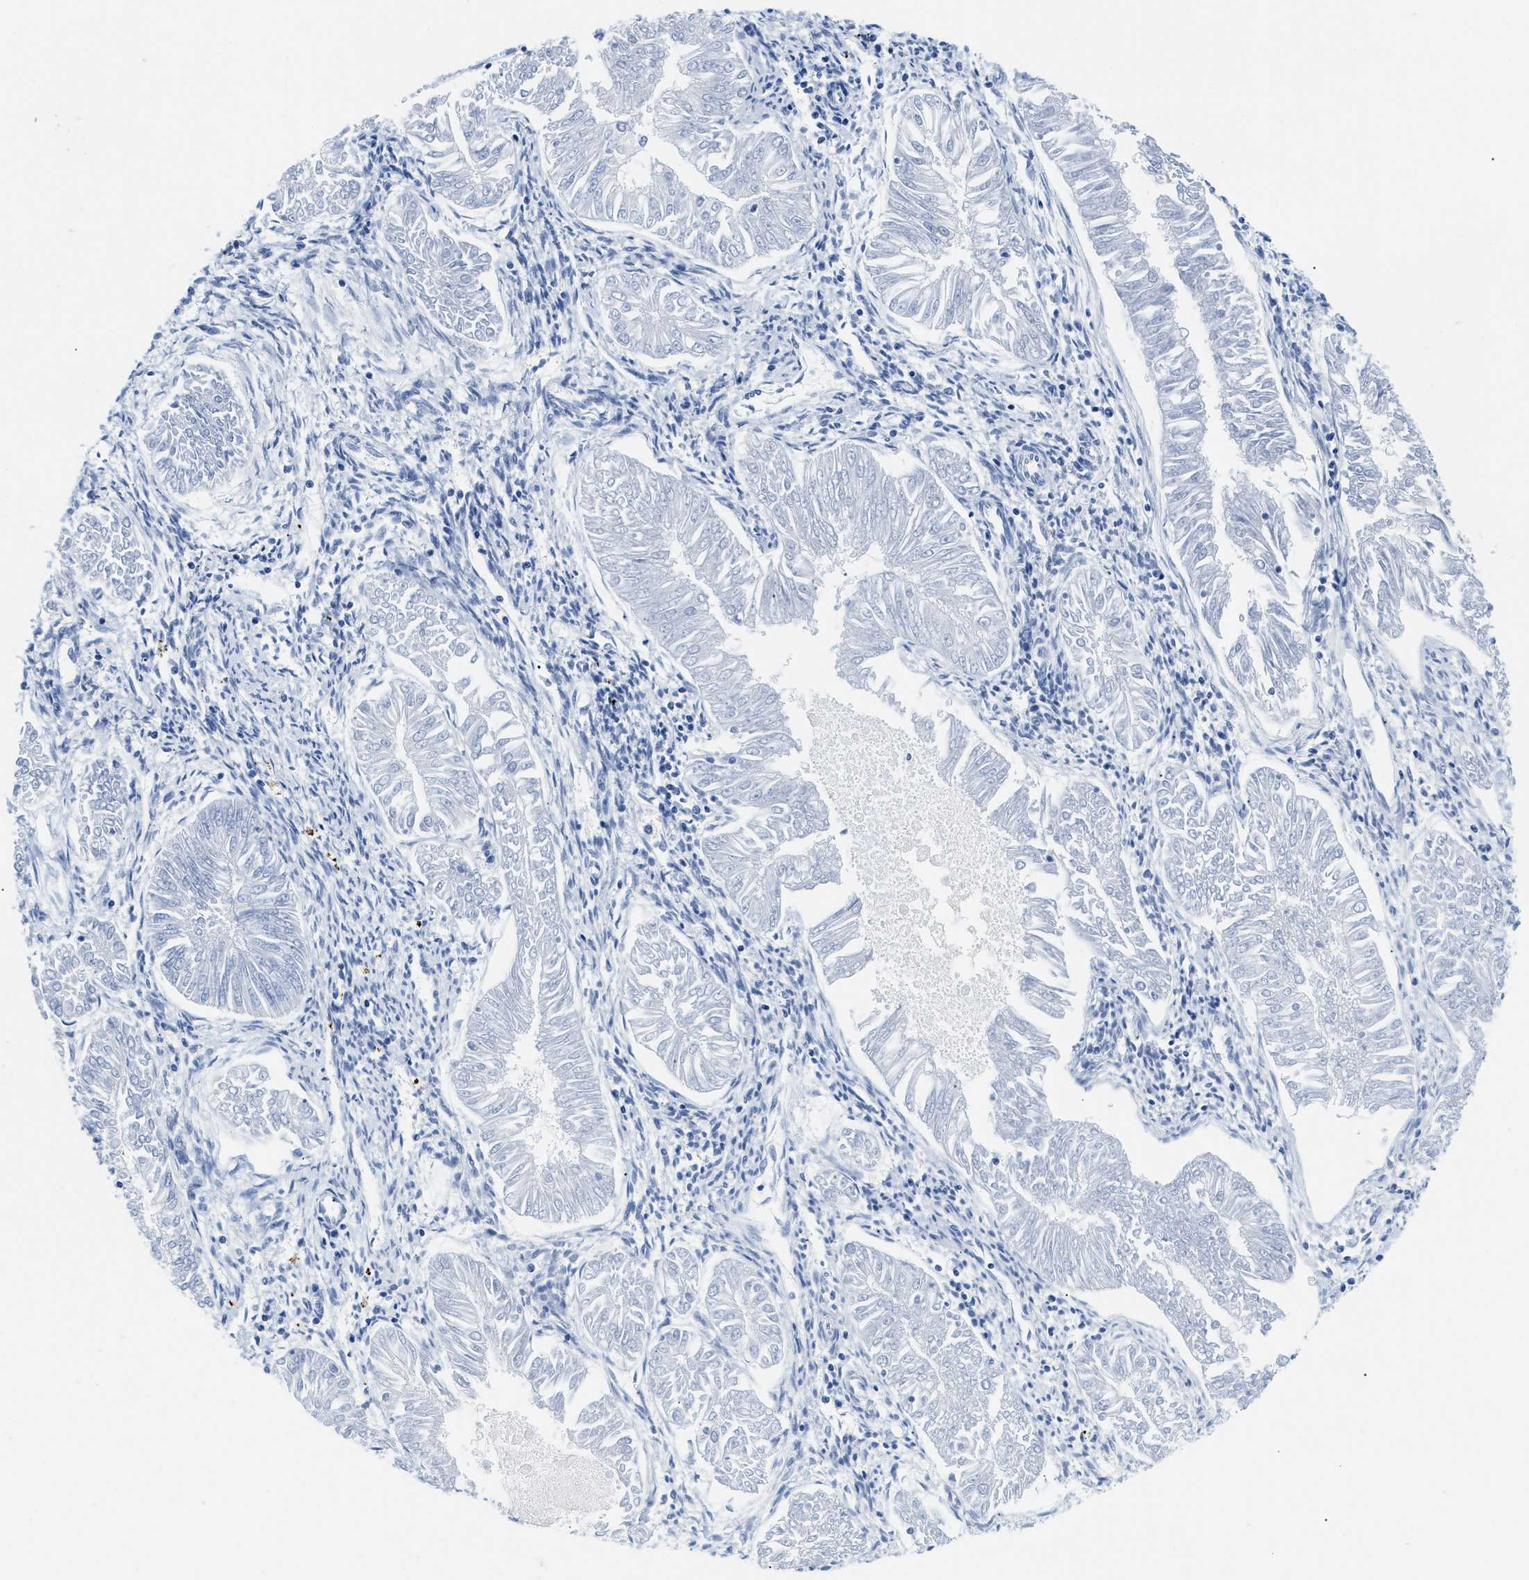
{"staining": {"intensity": "negative", "quantity": "none", "location": "none"}, "tissue": "endometrial cancer", "cell_type": "Tumor cells", "image_type": "cancer", "snomed": [{"axis": "morphology", "description": "Adenocarcinoma, NOS"}, {"axis": "topography", "description": "Endometrium"}], "caption": "Image shows no significant protein positivity in tumor cells of endometrial adenocarcinoma.", "gene": "GSN", "patient": {"sex": "female", "age": 53}}